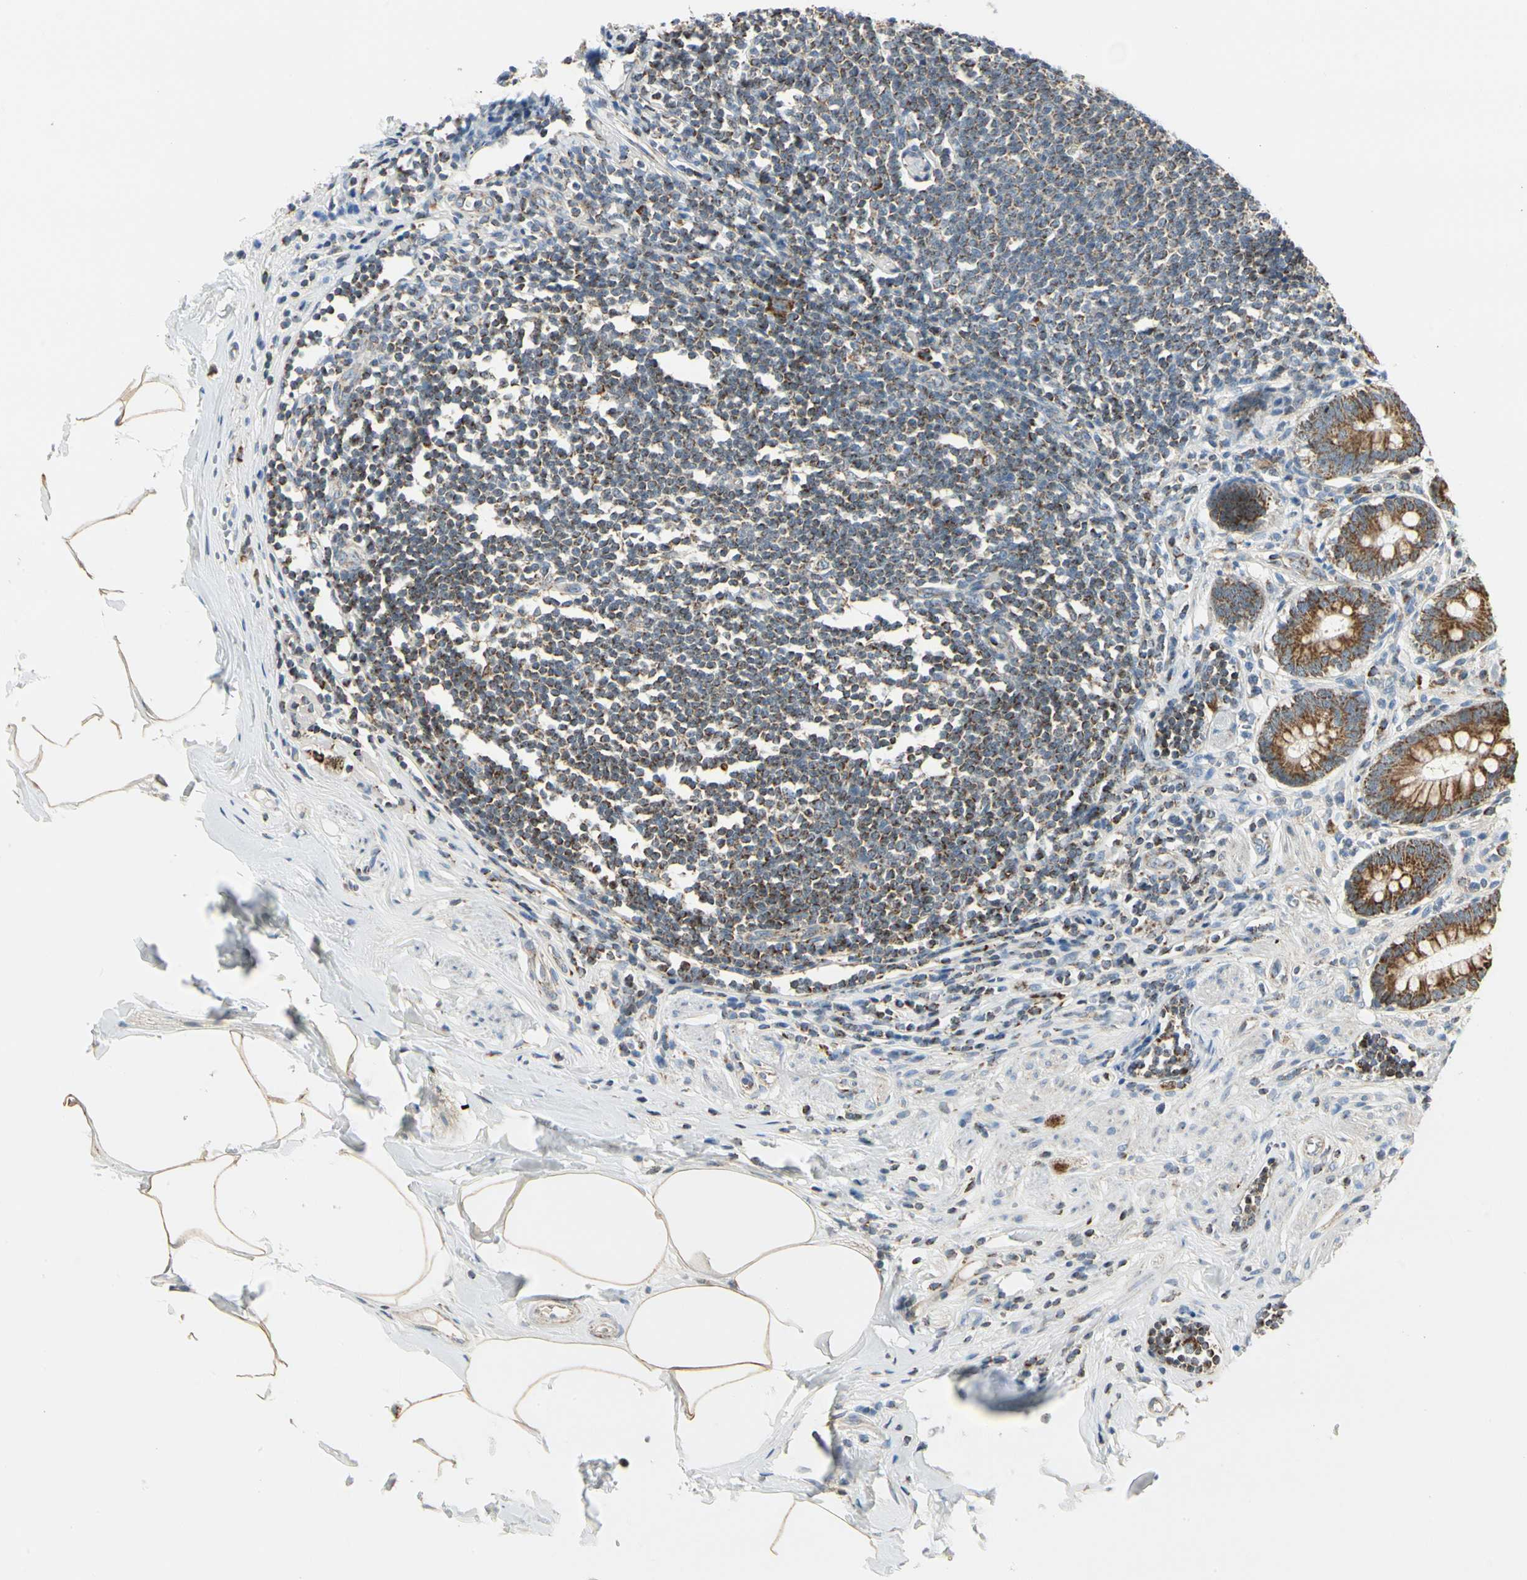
{"staining": {"intensity": "strong", "quantity": ">75%", "location": "cytoplasmic/membranous"}, "tissue": "appendix", "cell_type": "Glandular cells", "image_type": "normal", "snomed": [{"axis": "morphology", "description": "Normal tissue, NOS"}, {"axis": "topography", "description": "Appendix"}], "caption": "DAB (3,3'-diaminobenzidine) immunohistochemical staining of unremarkable appendix reveals strong cytoplasmic/membranous protein staining in about >75% of glandular cells. (Stains: DAB (3,3'-diaminobenzidine) in brown, nuclei in blue, Microscopy: brightfield microscopy at high magnification).", "gene": "ANKS6", "patient": {"sex": "female", "age": 50}}